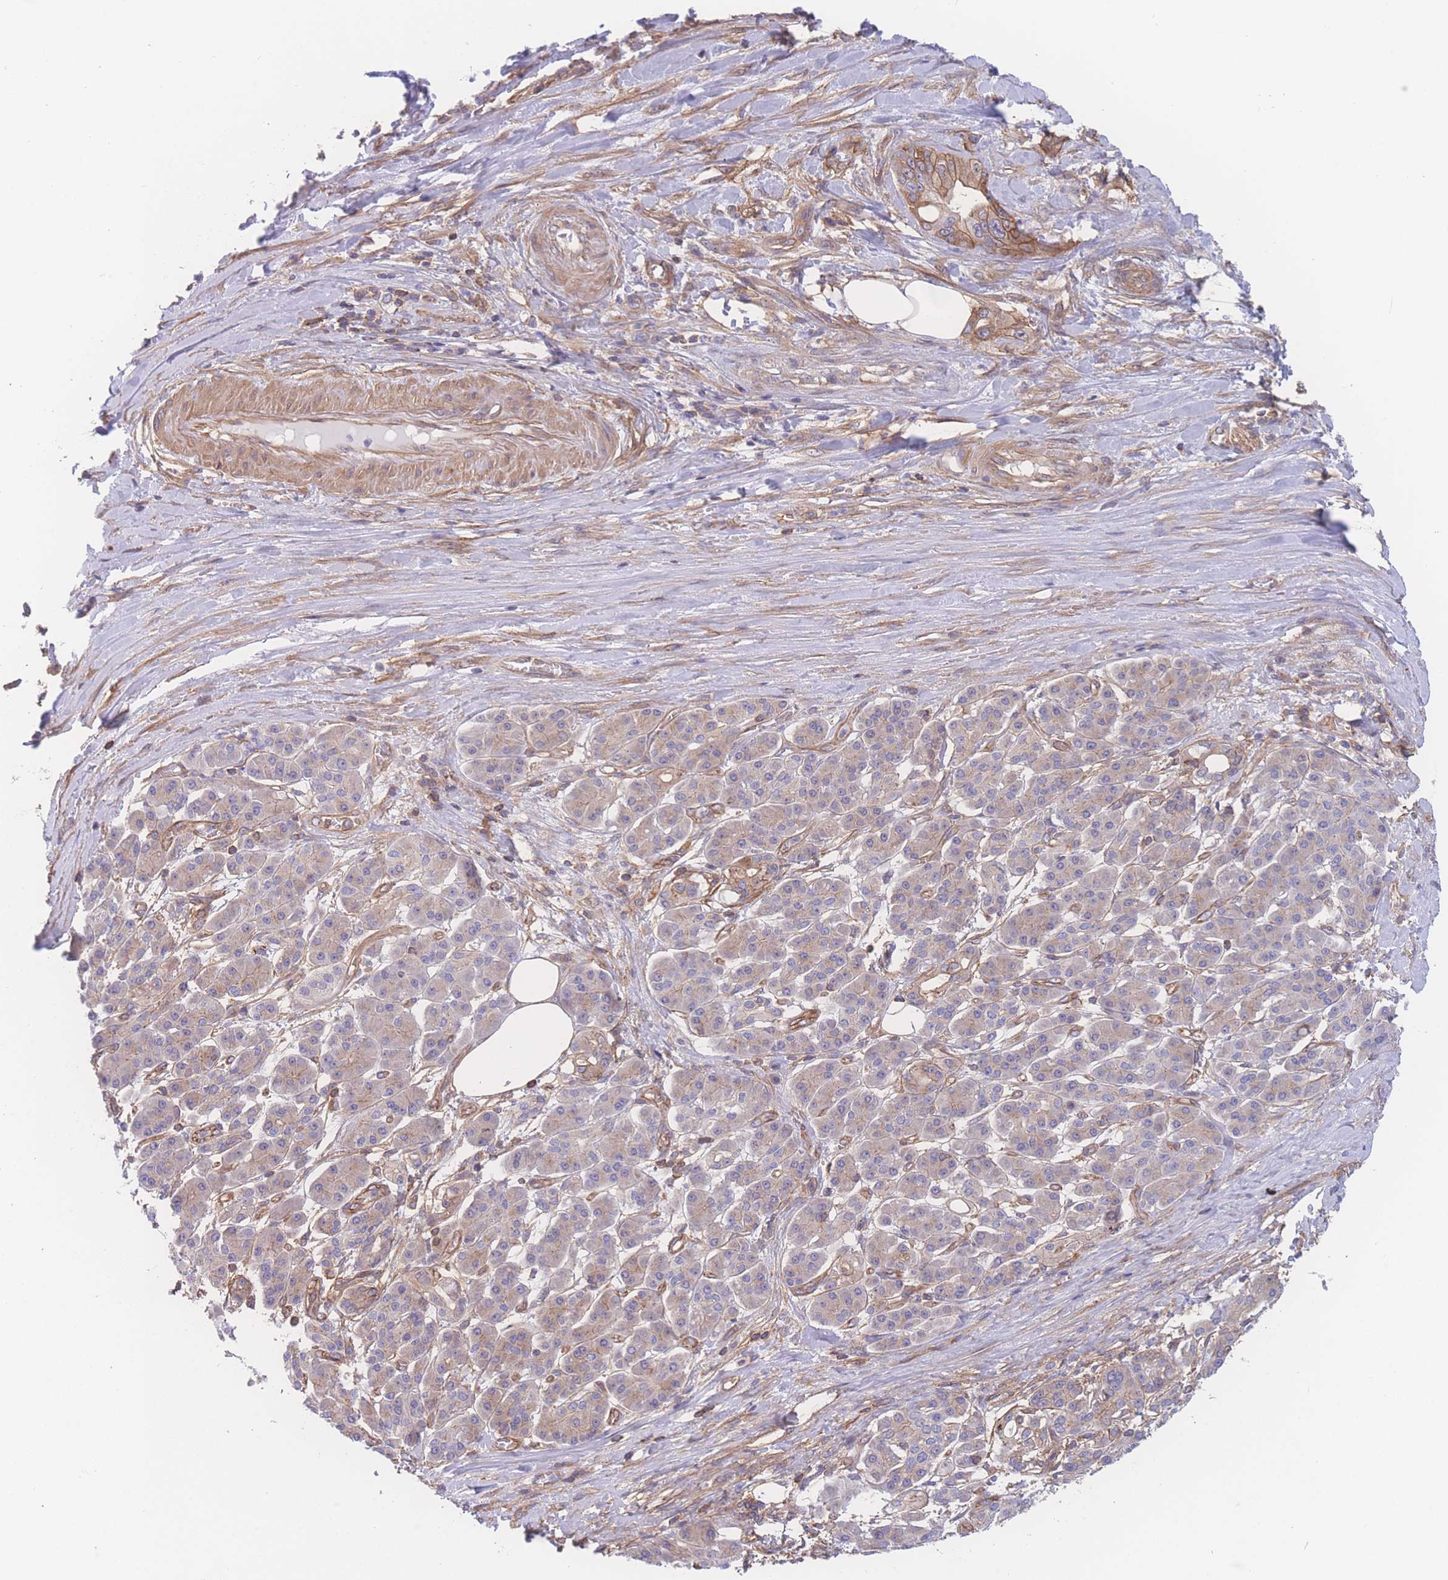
{"staining": {"intensity": "moderate", "quantity": ">75%", "location": "cytoplasmic/membranous"}, "tissue": "pancreatic cancer", "cell_type": "Tumor cells", "image_type": "cancer", "snomed": [{"axis": "morphology", "description": "Adenocarcinoma, NOS"}, {"axis": "topography", "description": "Pancreas"}], "caption": "Immunohistochemical staining of human pancreatic cancer exhibits medium levels of moderate cytoplasmic/membranous protein expression in about >75% of tumor cells. (DAB (3,3'-diaminobenzidine) = brown stain, brightfield microscopy at high magnification).", "gene": "CFAP97", "patient": {"sex": "female", "age": 61}}